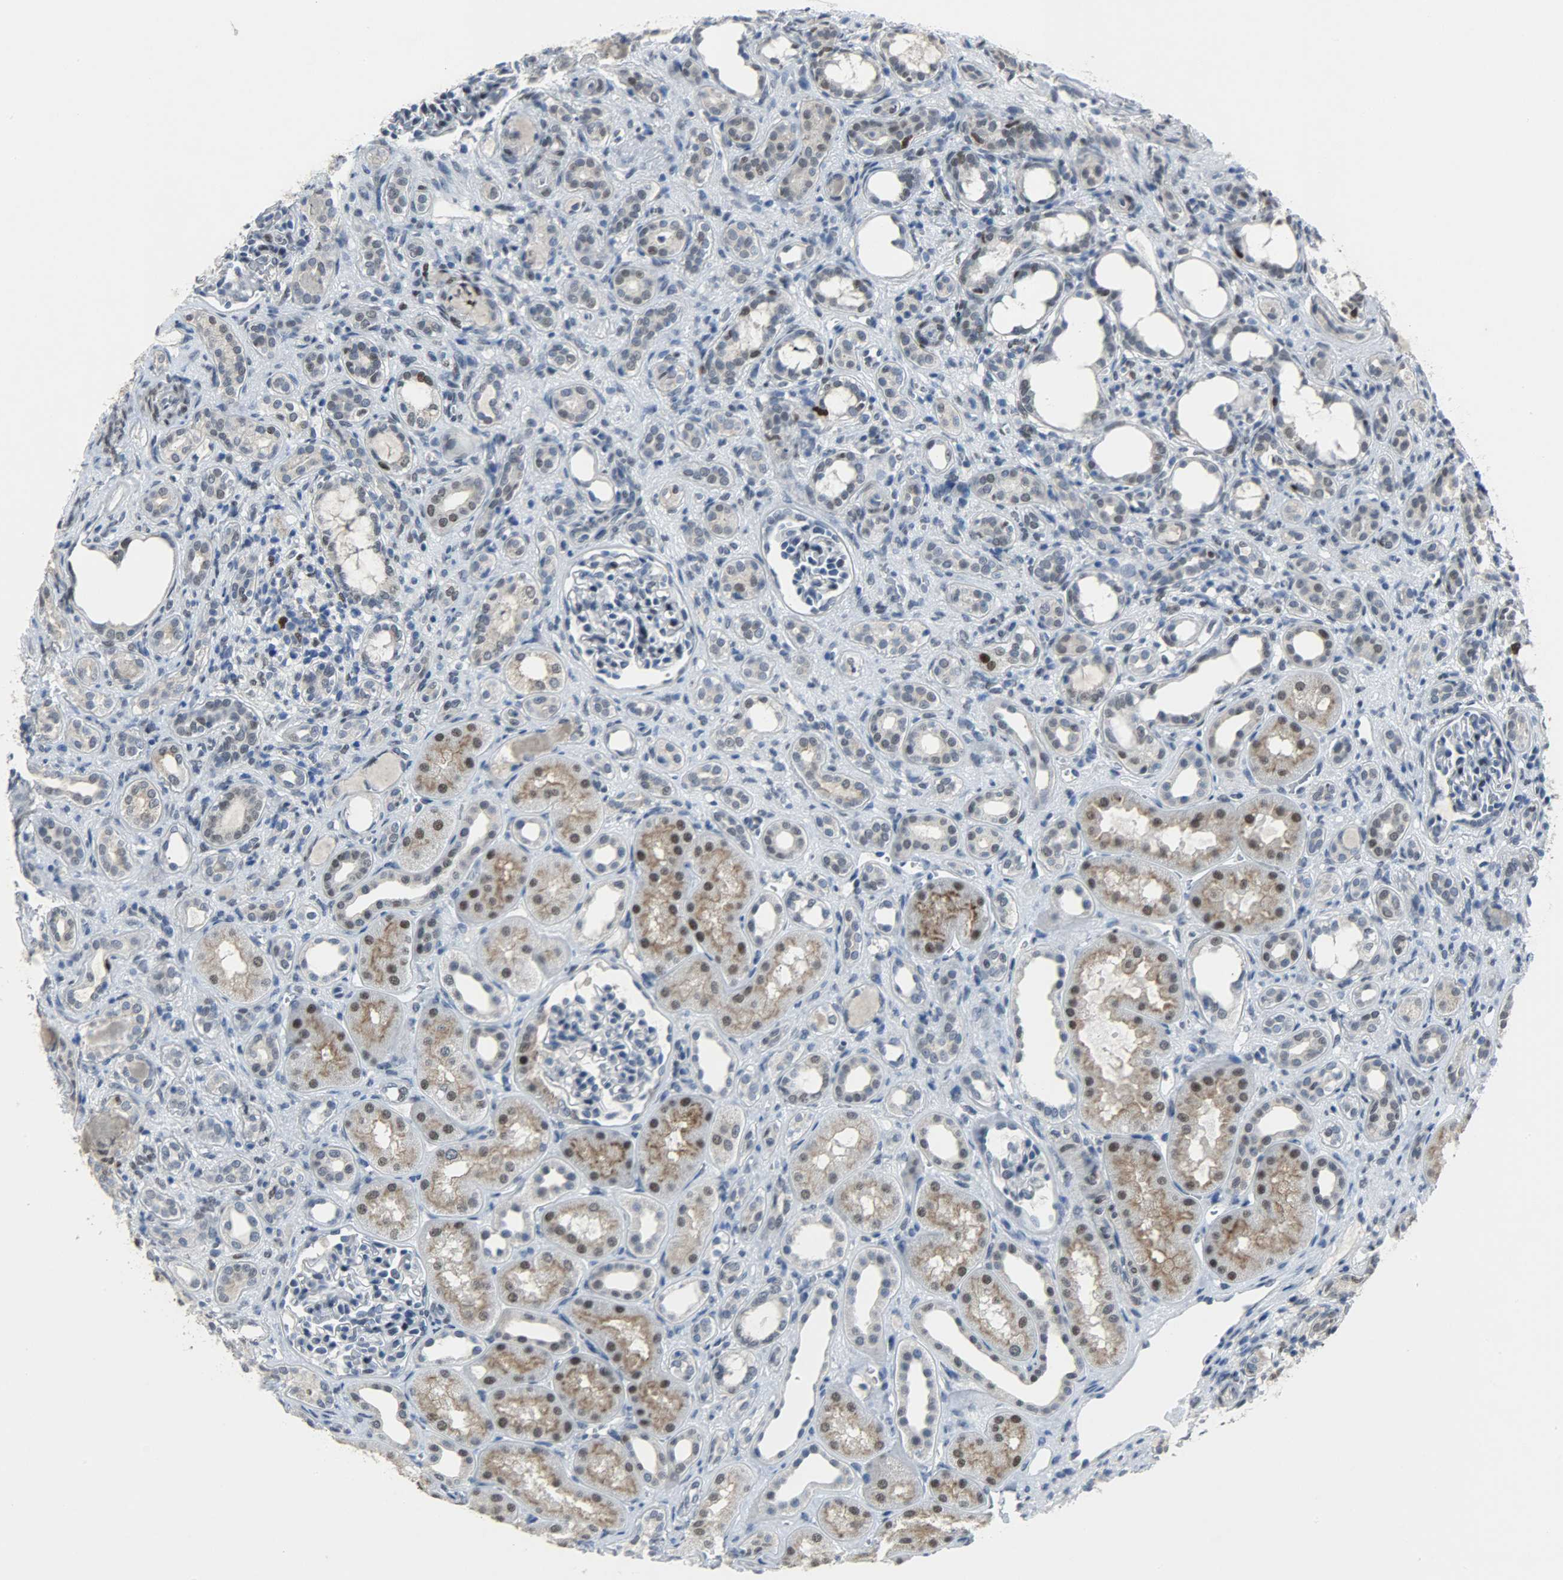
{"staining": {"intensity": "negative", "quantity": "none", "location": "none"}, "tissue": "kidney", "cell_type": "Cells in glomeruli", "image_type": "normal", "snomed": [{"axis": "morphology", "description": "Normal tissue, NOS"}, {"axis": "topography", "description": "Kidney"}], "caption": "An image of kidney stained for a protein exhibits no brown staining in cells in glomeruli. (Brightfield microscopy of DAB (3,3'-diaminobenzidine) immunohistochemistry at high magnification).", "gene": "PPARG", "patient": {"sex": "male", "age": 7}}